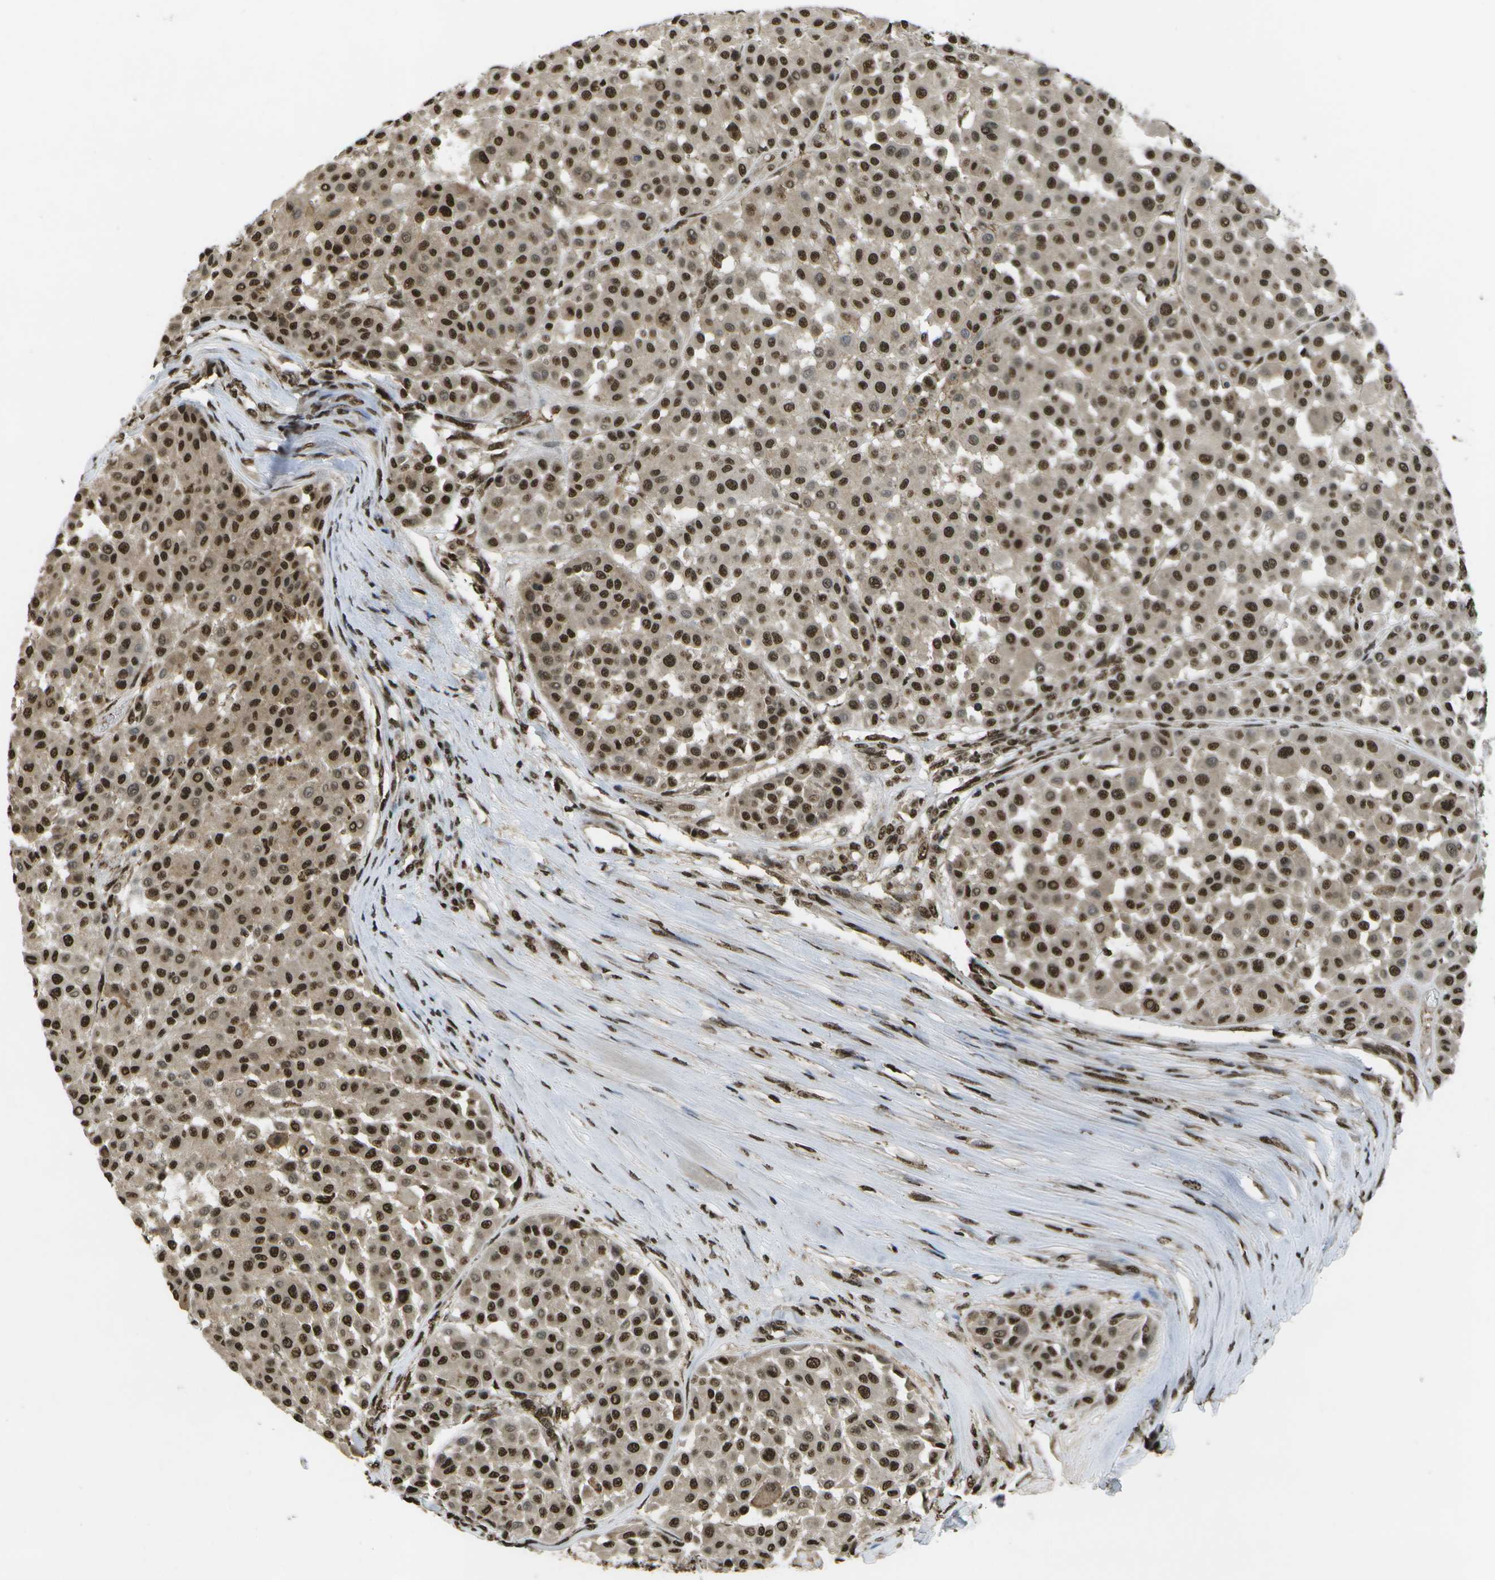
{"staining": {"intensity": "strong", "quantity": ">75%", "location": "nuclear"}, "tissue": "melanoma", "cell_type": "Tumor cells", "image_type": "cancer", "snomed": [{"axis": "morphology", "description": "Malignant melanoma, Metastatic site"}, {"axis": "topography", "description": "Soft tissue"}], "caption": "Protein staining of malignant melanoma (metastatic site) tissue shows strong nuclear expression in about >75% of tumor cells.", "gene": "SPEN", "patient": {"sex": "male", "age": 41}}